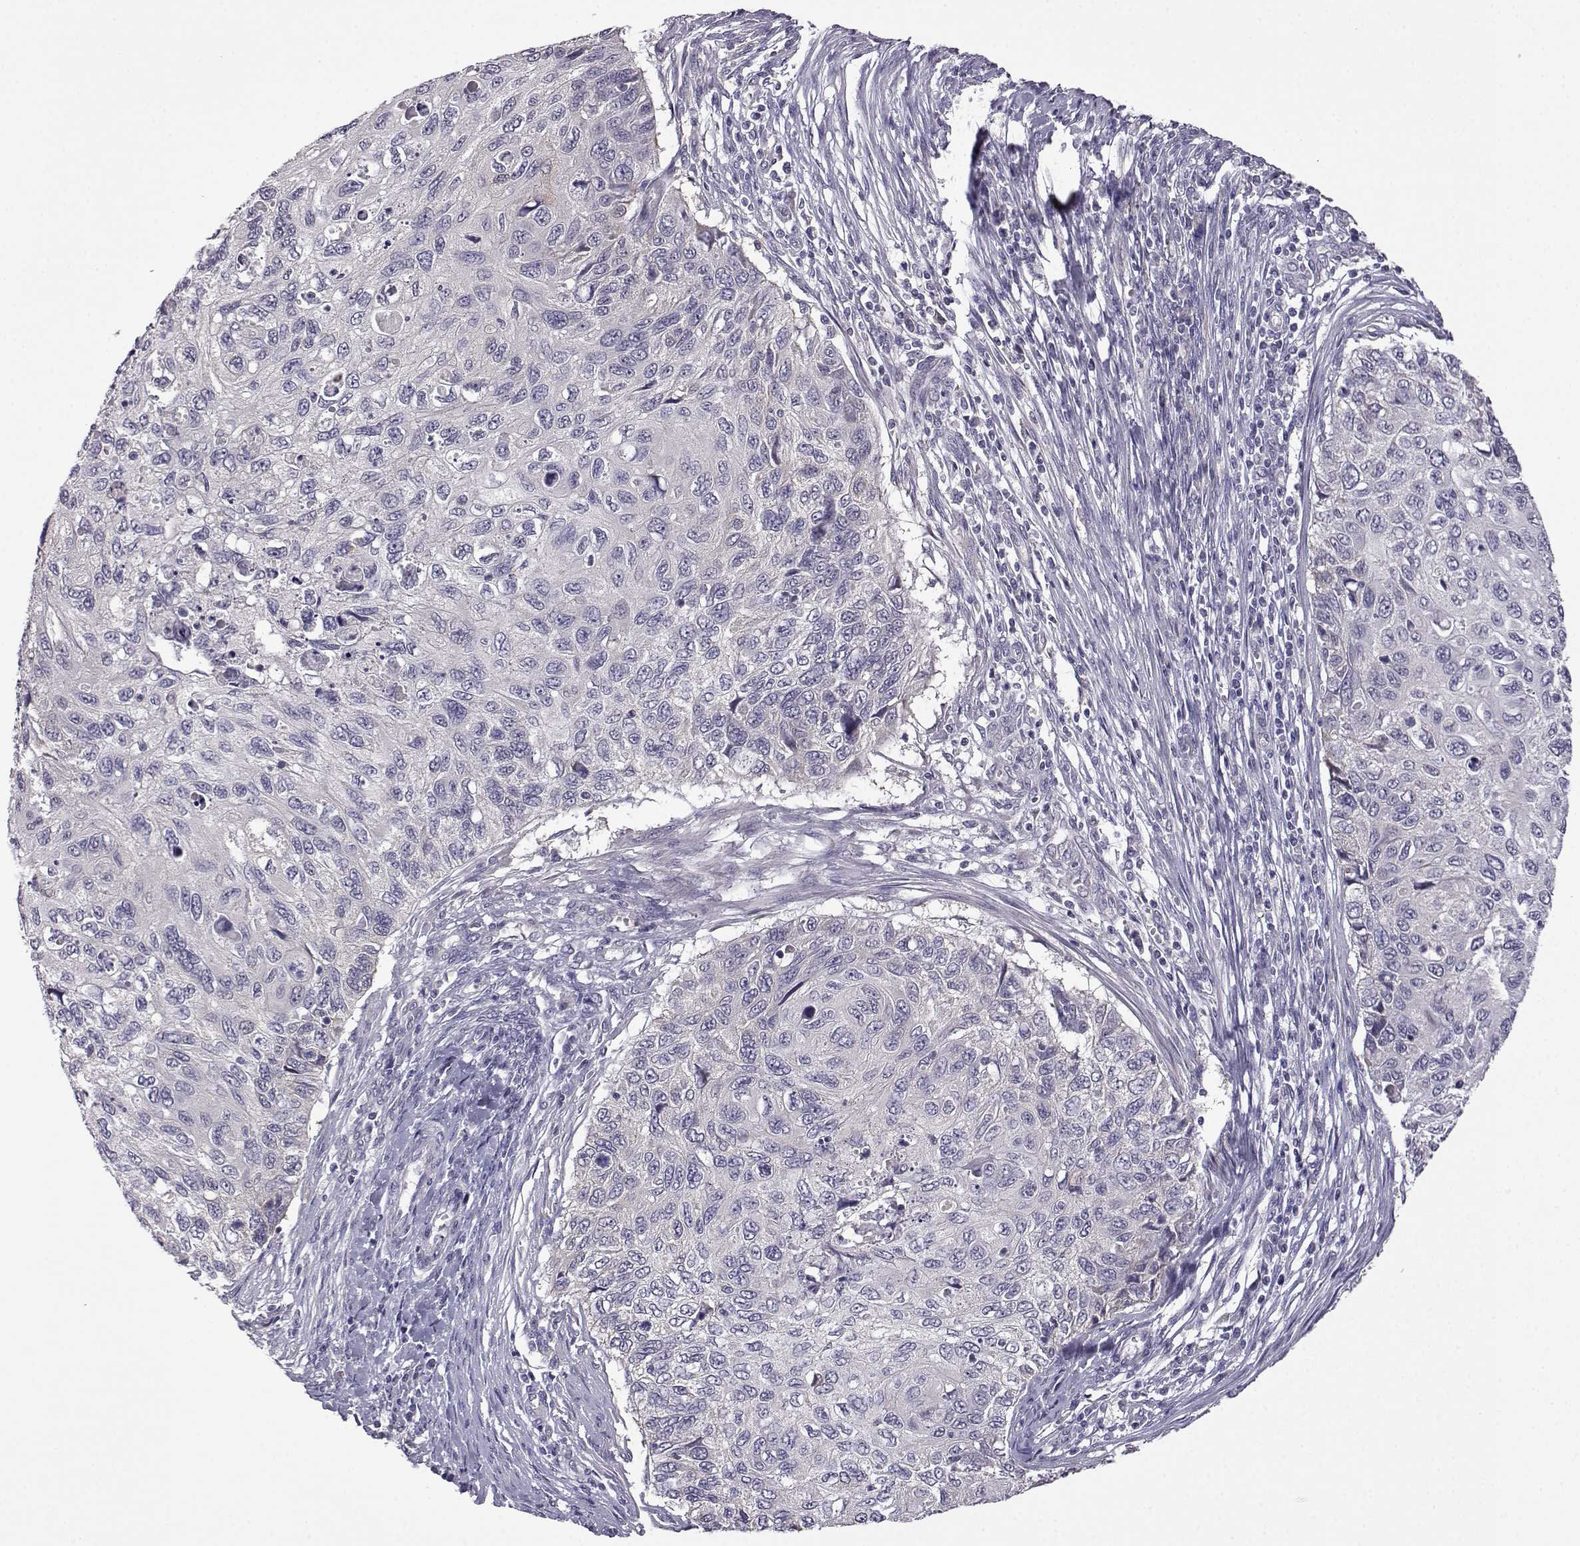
{"staining": {"intensity": "negative", "quantity": "none", "location": "none"}, "tissue": "cervical cancer", "cell_type": "Tumor cells", "image_type": "cancer", "snomed": [{"axis": "morphology", "description": "Squamous cell carcinoma, NOS"}, {"axis": "topography", "description": "Cervix"}], "caption": "High magnification brightfield microscopy of squamous cell carcinoma (cervical) stained with DAB (brown) and counterstained with hematoxylin (blue): tumor cells show no significant positivity. The staining was performed using DAB (3,3'-diaminobenzidine) to visualize the protein expression in brown, while the nuclei were stained in blue with hematoxylin (Magnification: 20x).", "gene": "VGF", "patient": {"sex": "female", "age": 70}}